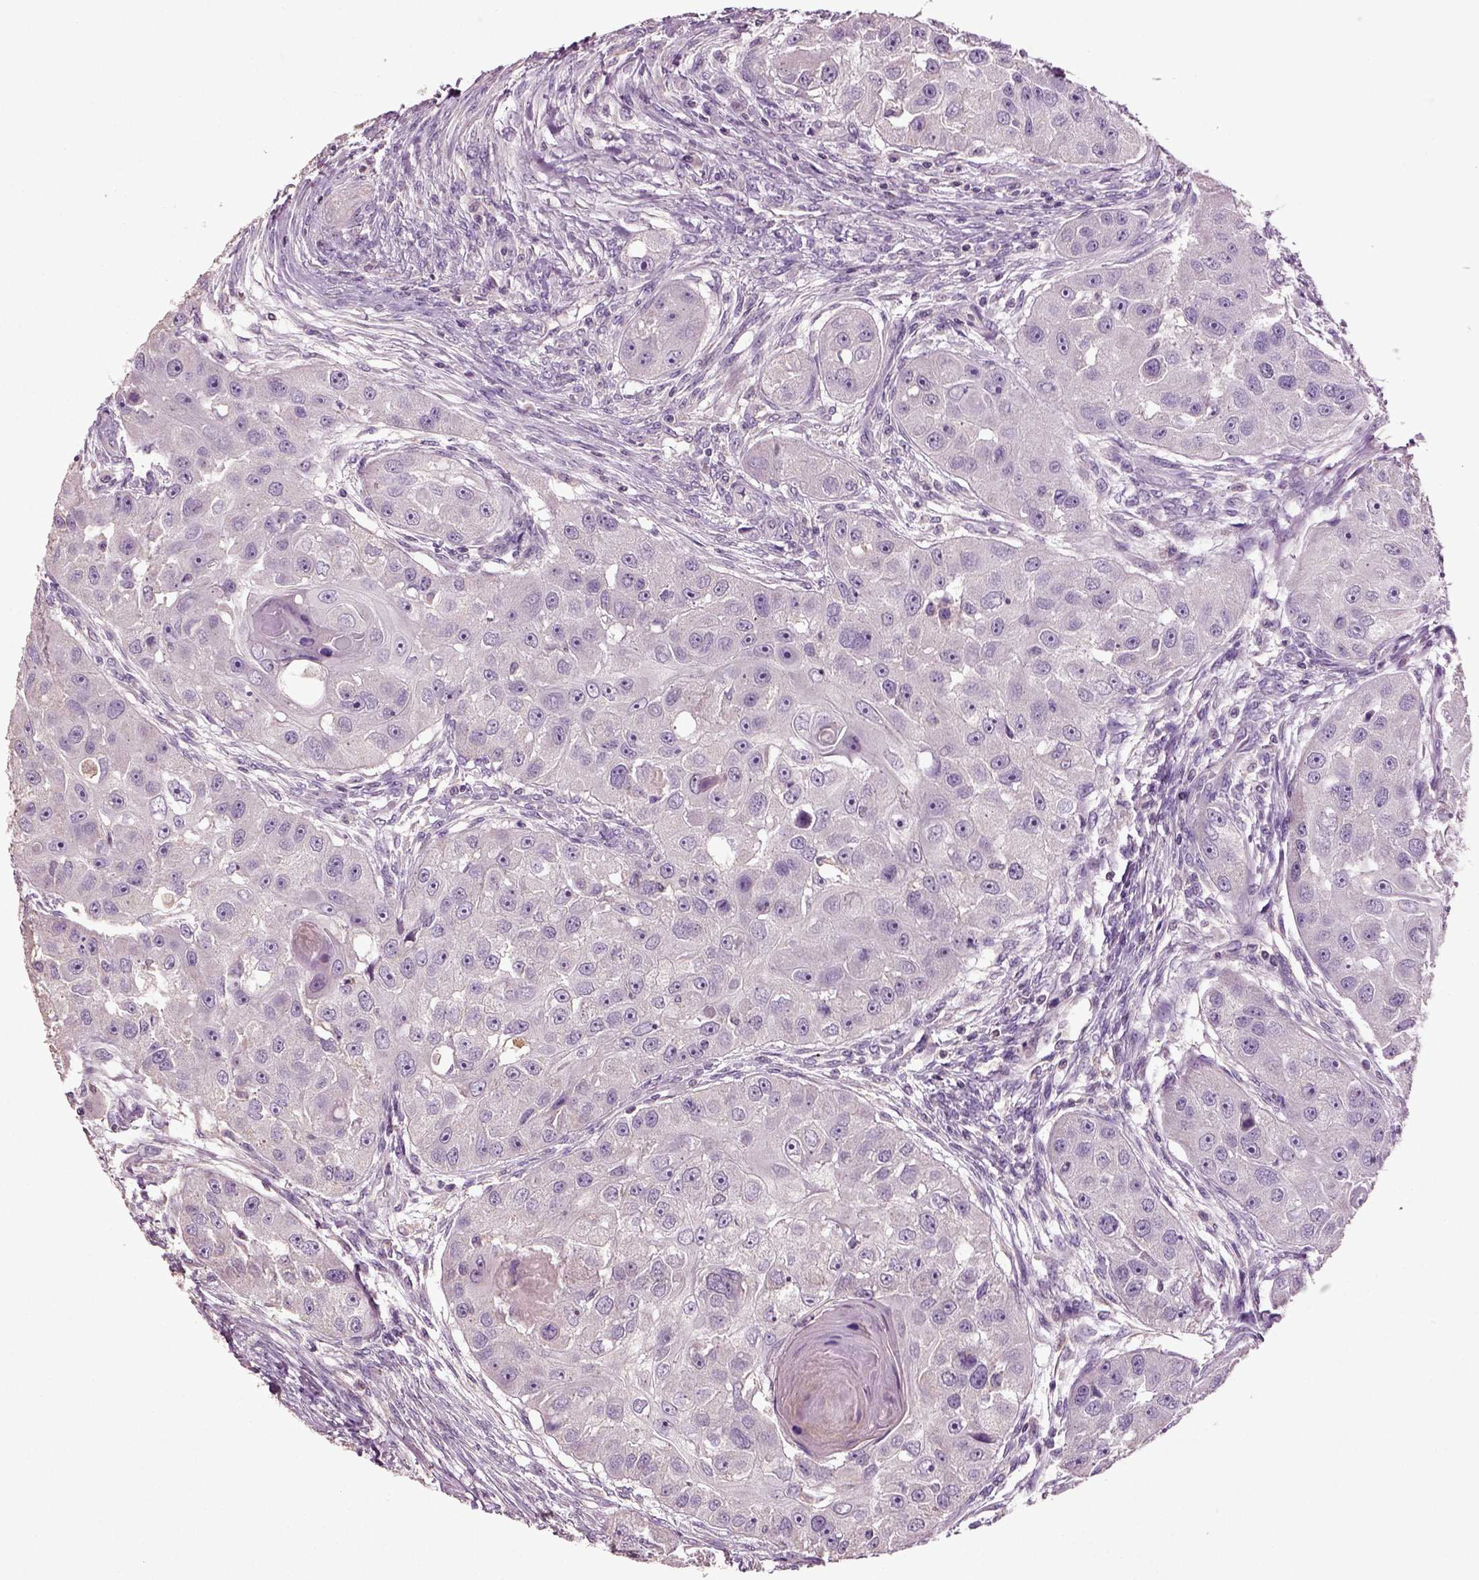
{"staining": {"intensity": "negative", "quantity": "none", "location": "none"}, "tissue": "head and neck cancer", "cell_type": "Tumor cells", "image_type": "cancer", "snomed": [{"axis": "morphology", "description": "Squamous cell carcinoma, NOS"}, {"axis": "topography", "description": "Head-Neck"}], "caption": "Tumor cells are negative for brown protein staining in head and neck cancer. Nuclei are stained in blue.", "gene": "DEFB118", "patient": {"sex": "male", "age": 51}}